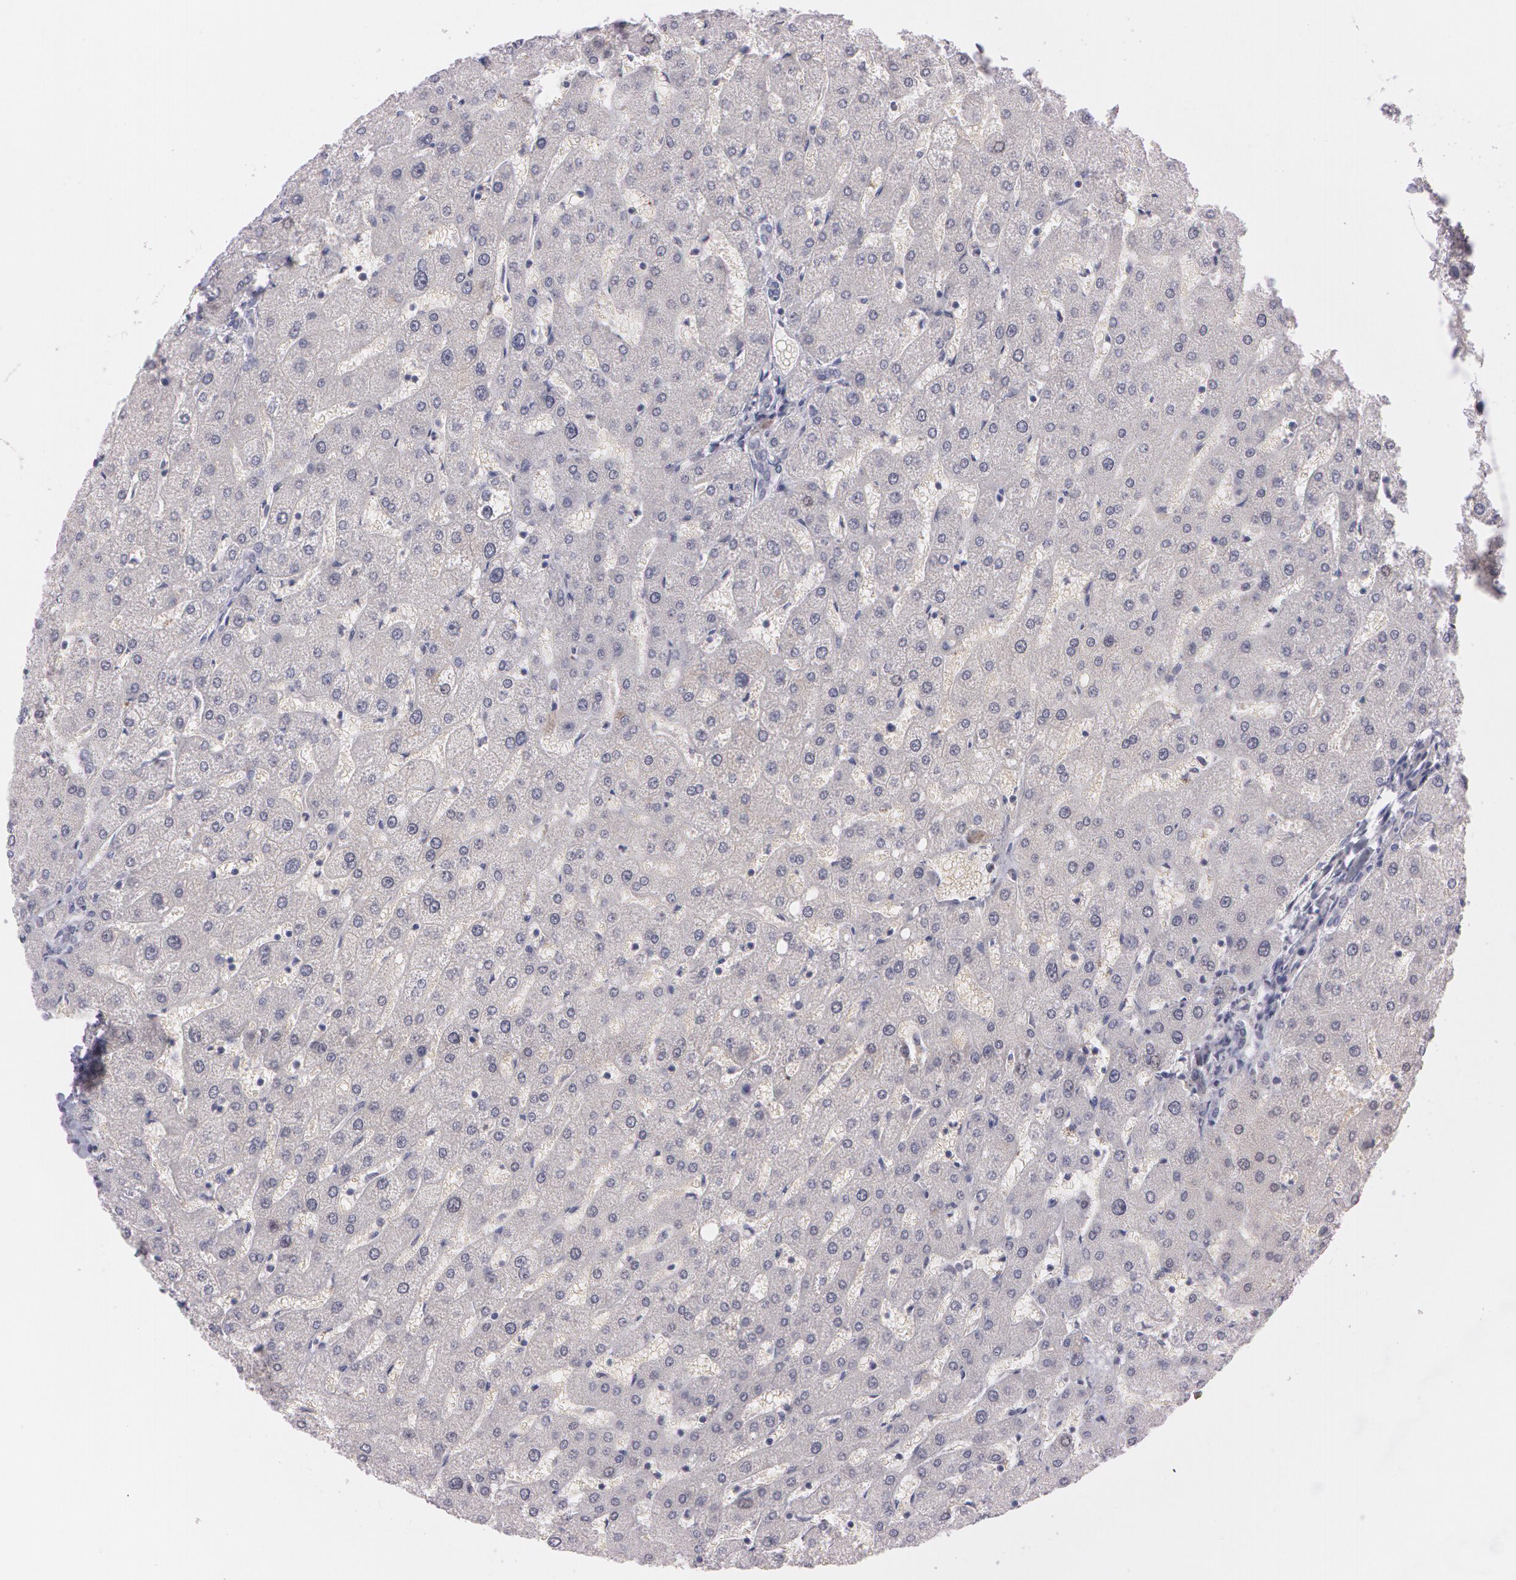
{"staining": {"intensity": "negative", "quantity": "none", "location": "none"}, "tissue": "liver", "cell_type": "Cholangiocytes", "image_type": "normal", "snomed": [{"axis": "morphology", "description": "Normal tissue, NOS"}, {"axis": "topography", "description": "Liver"}], "caption": "Human liver stained for a protein using immunohistochemistry (IHC) demonstrates no positivity in cholangiocytes.", "gene": "IL1RN", "patient": {"sex": "male", "age": 67}}